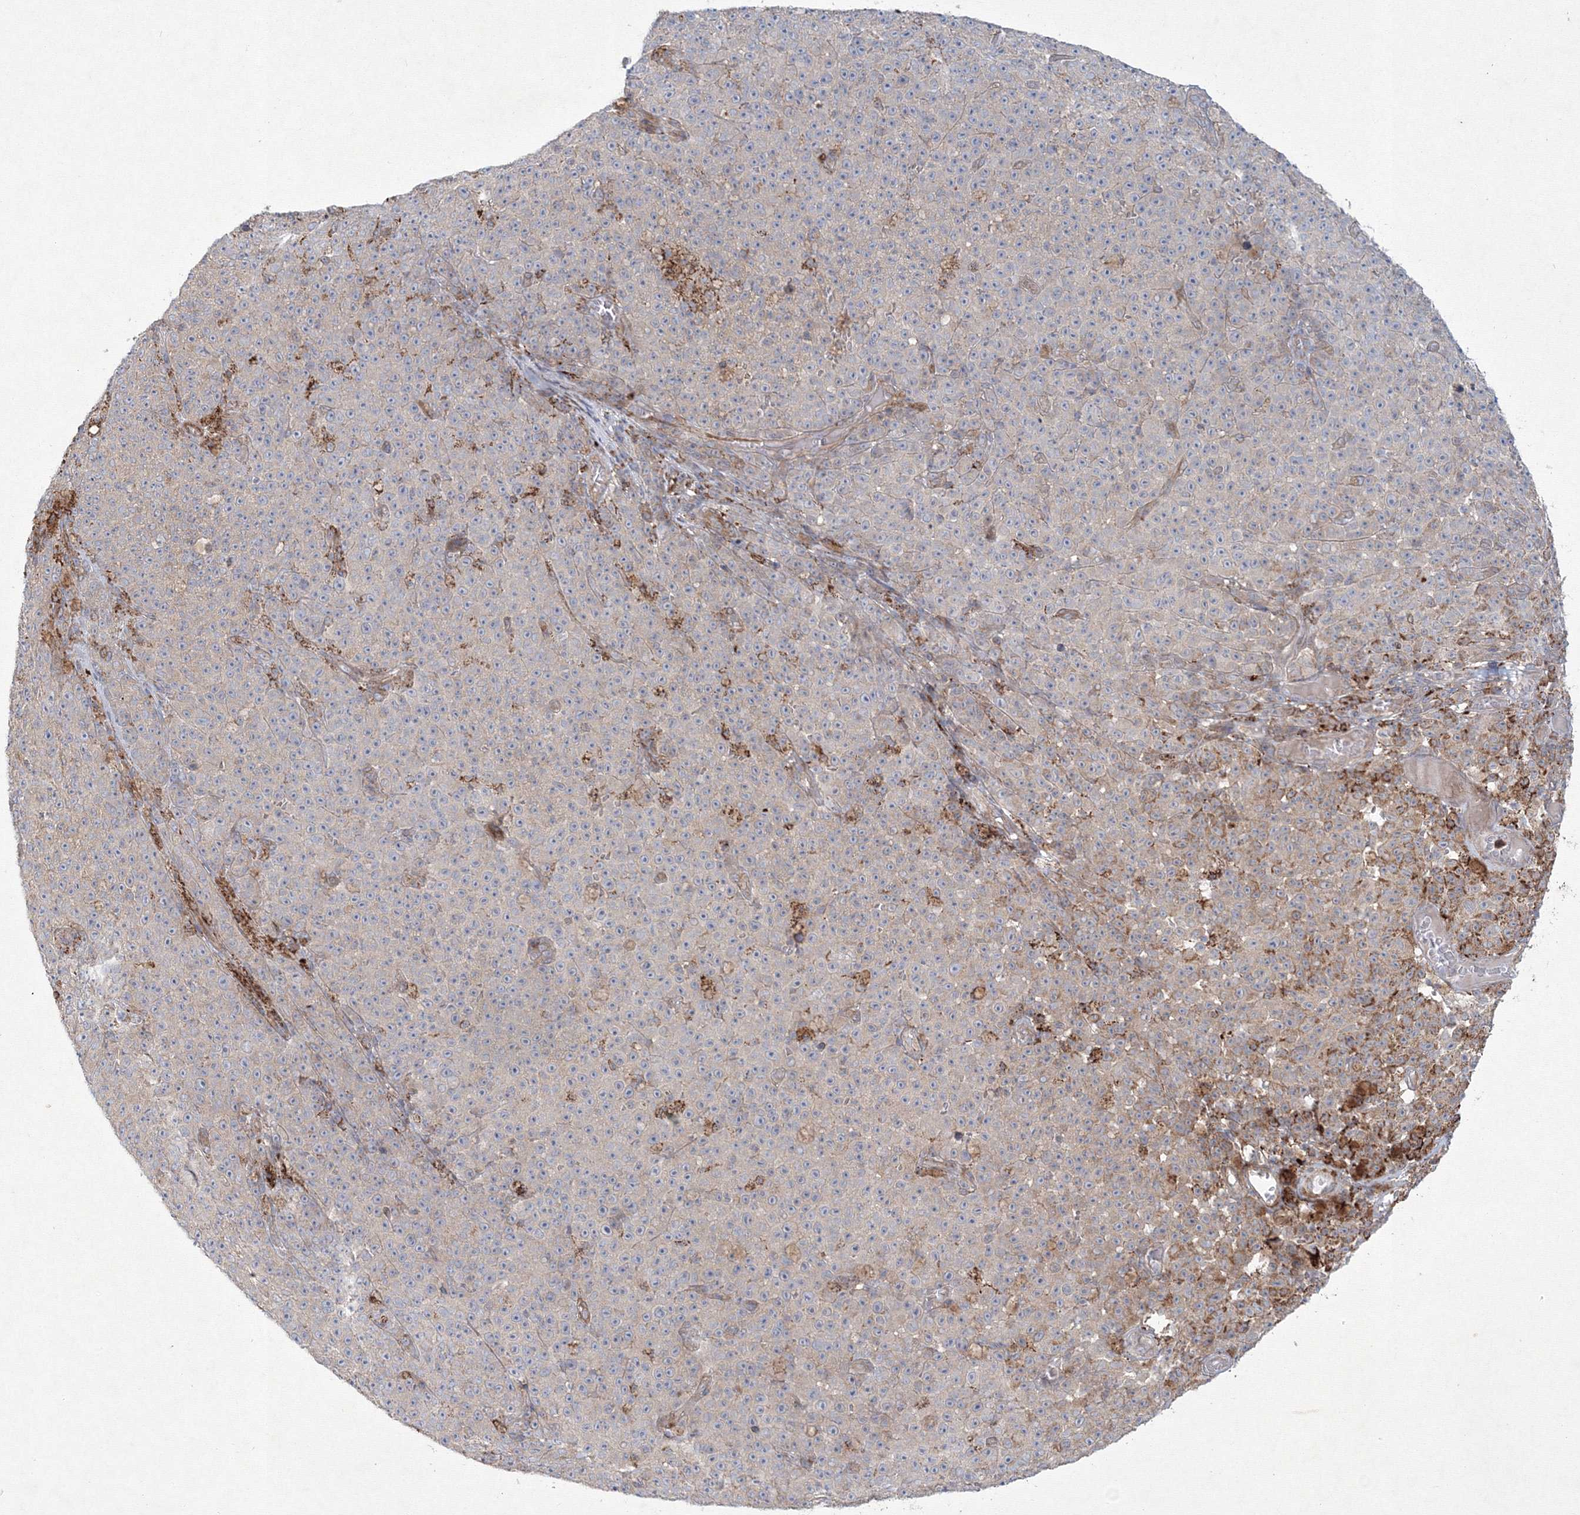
{"staining": {"intensity": "weak", "quantity": "<25%", "location": "cytoplasmic/membranous"}, "tissue": "melanoma", "cell_type": "Tumor cells", "image_type": "cancer", "snomed": [{"axis": "morphology", "description": "Malignant melanoma, NOS"}, {"axis": "topography", "description": "Skin"}], "caption": "A histopathology image of melanoma stained for a protein displays no brown staining in tumor cells.", "gene": "WDR49", "patient": {"sex": "female", "age": 82}}